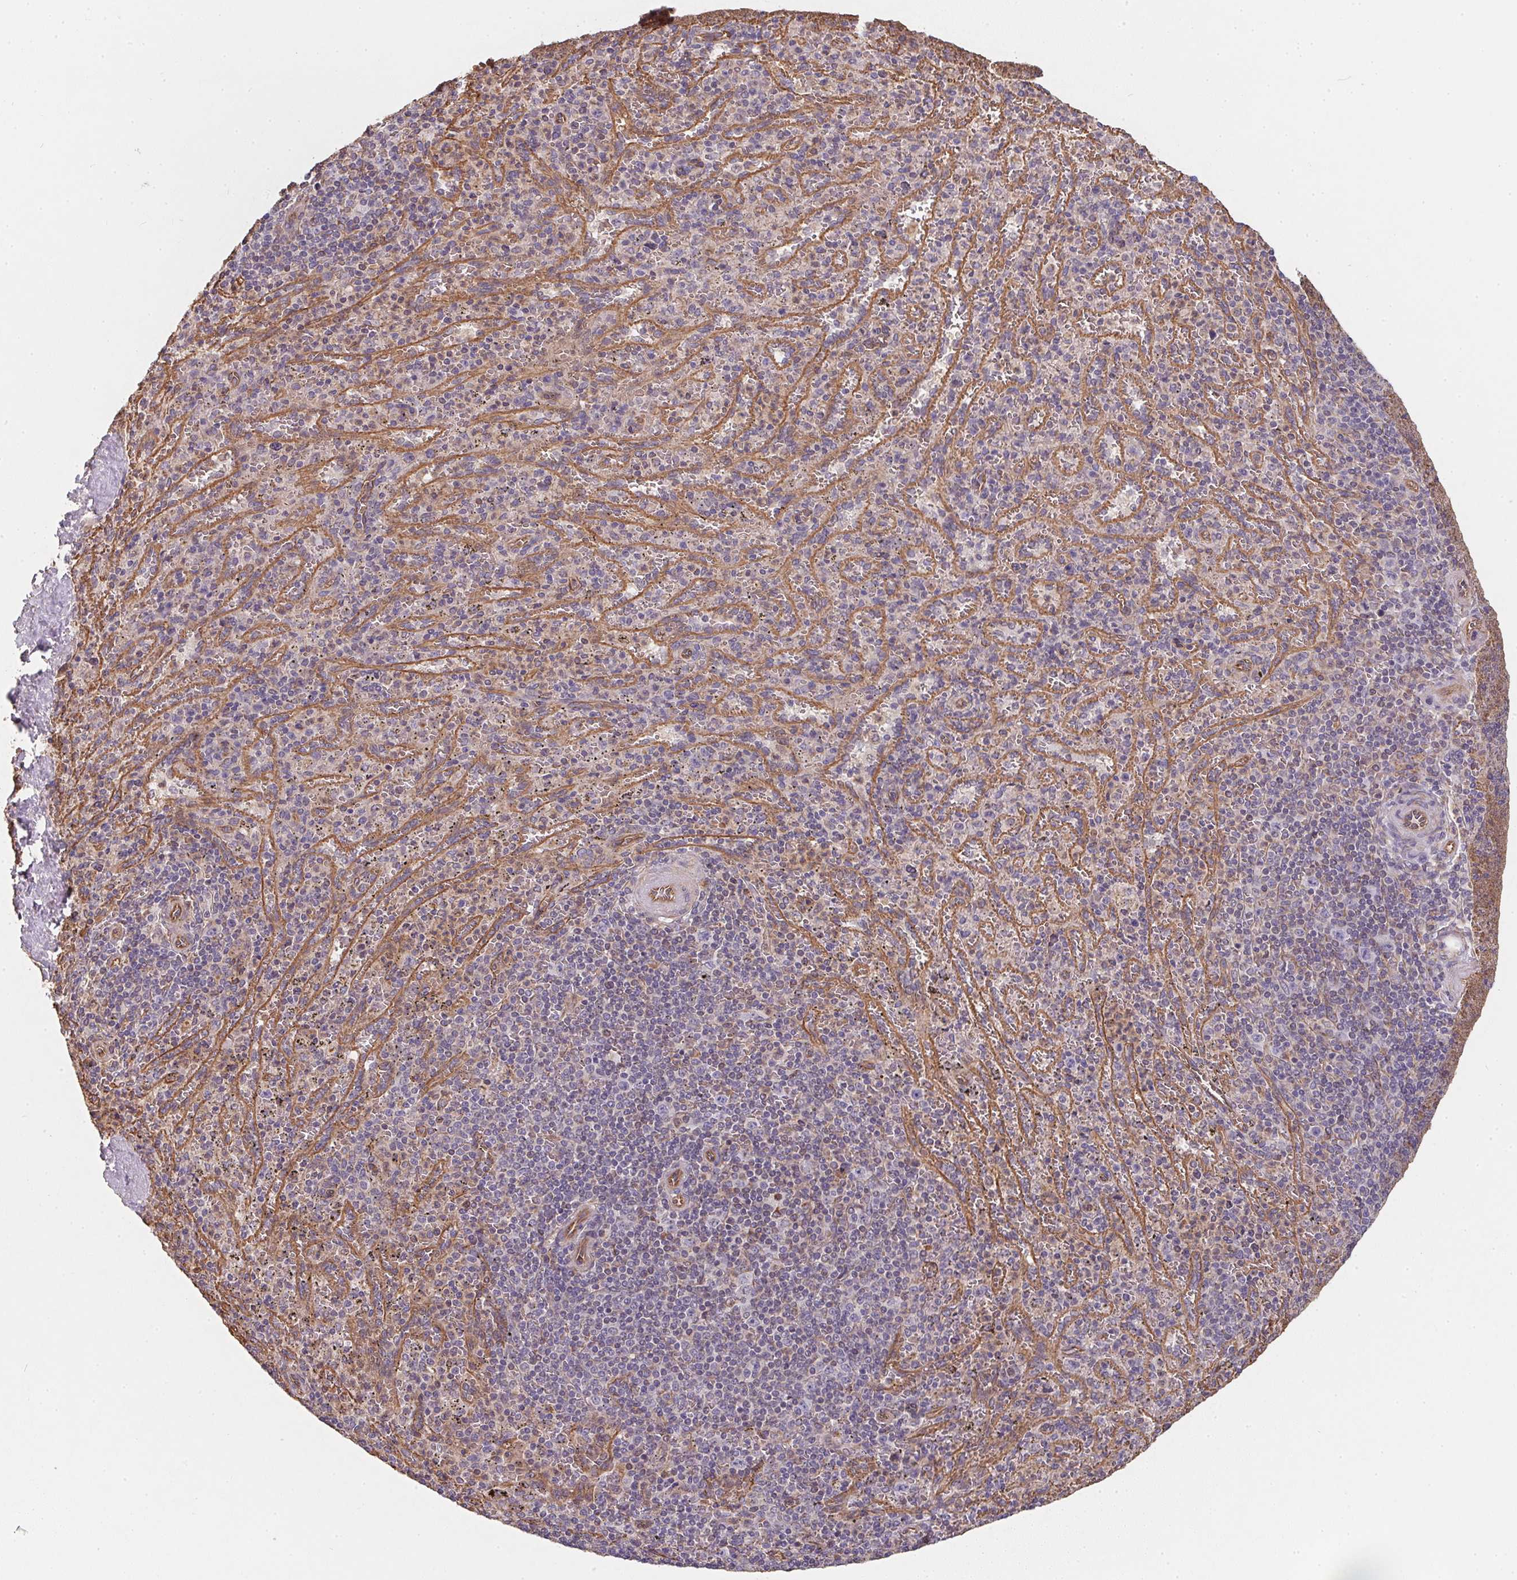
{"staining": {"intensity": "negative", "quantity": "none", "location": "none"}, "tissue": "spleen", "cell_type": "Cells in red pulp", "image_type": "normal", "snomed": [{"axis": "morphology", "description": "Normal tissue, NOS"}, {"axis": "topography", "description": "Spleen"}], "caption": "DAB immunohistochemical staining of benign spleen reveals no significant staining in cells in red pulp.", "gene": "TBKBP1", "patient": {"sex": "male", "age": 57}}